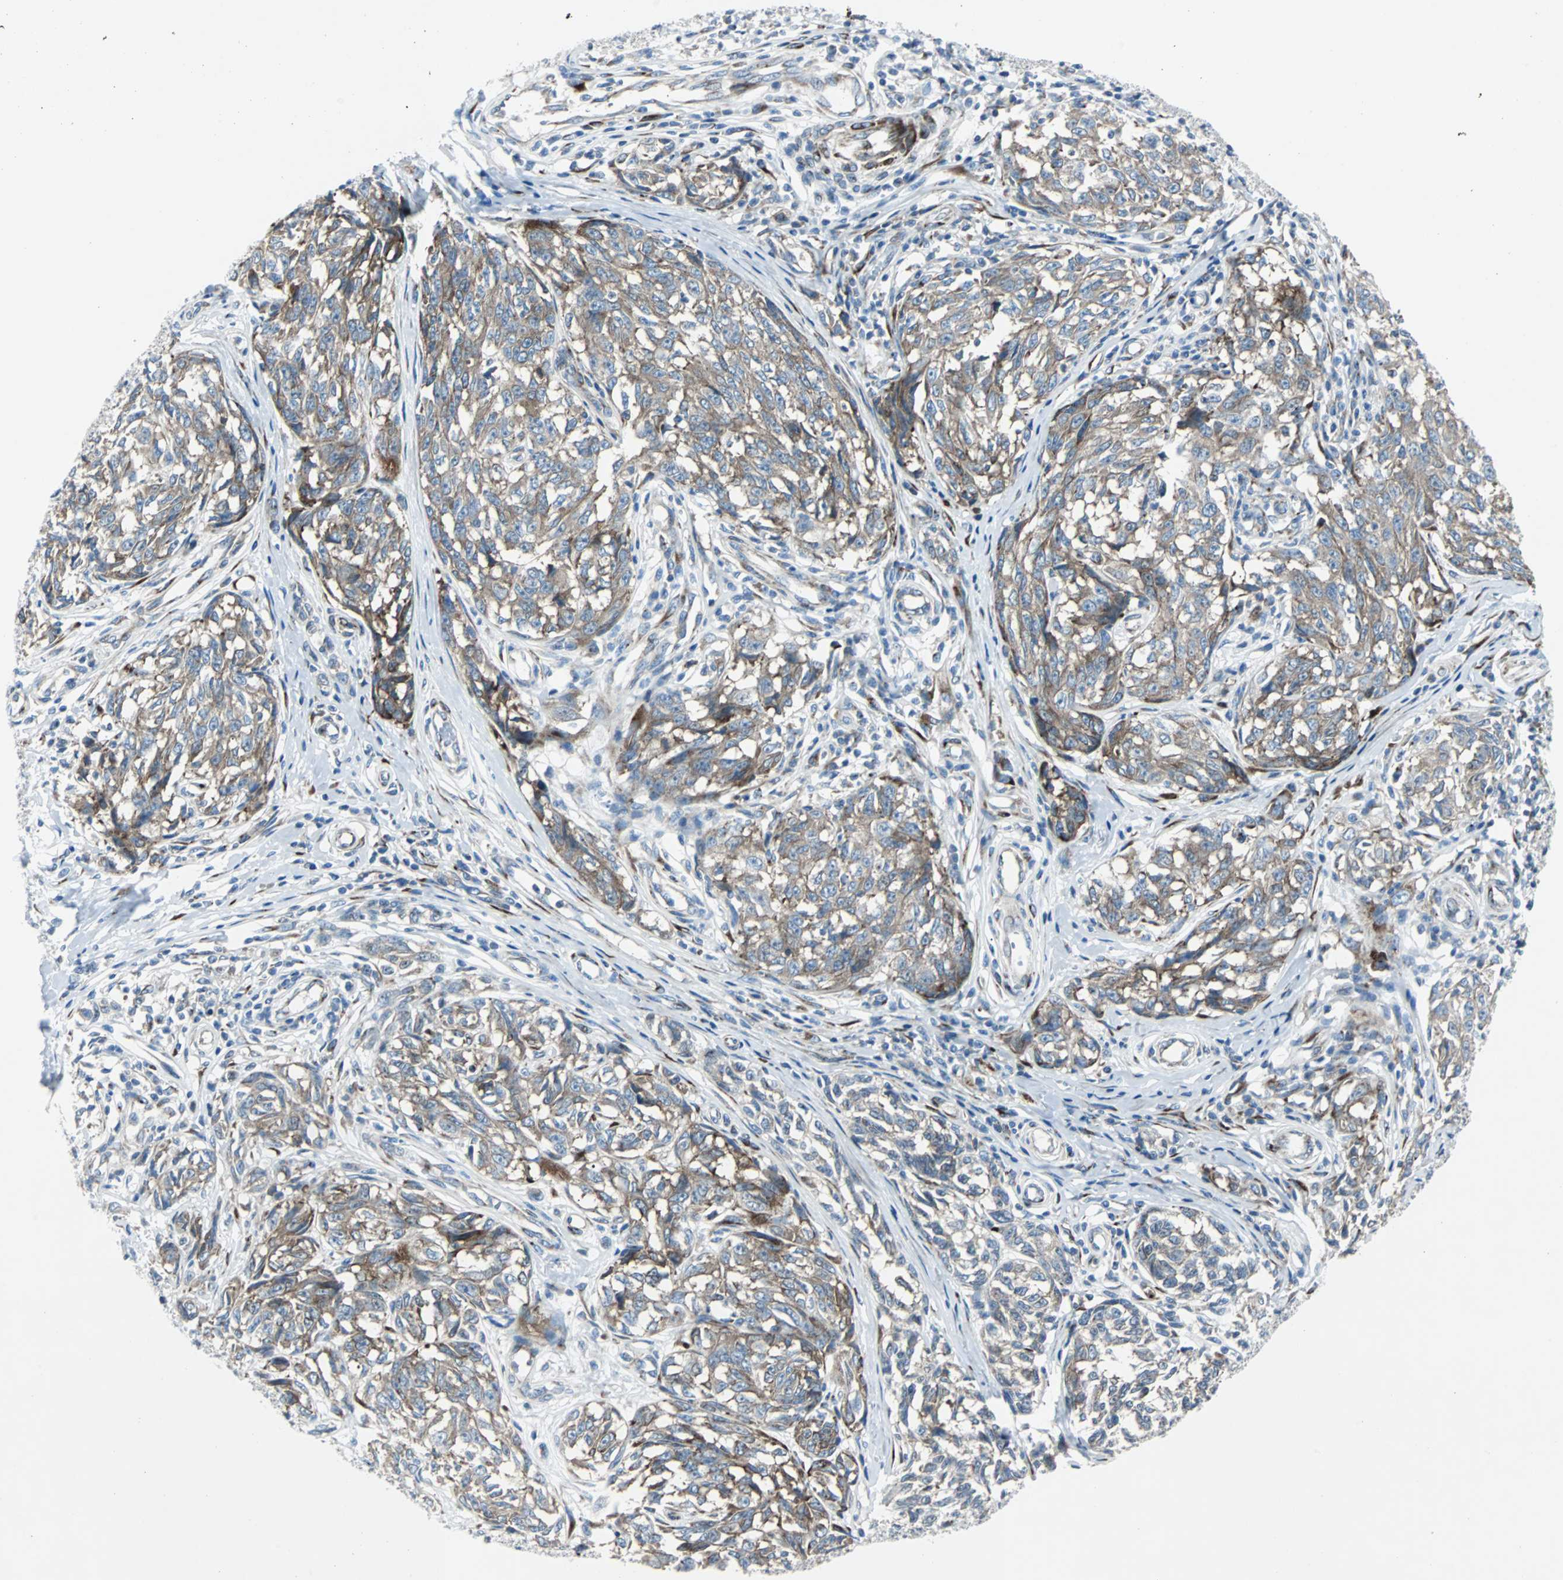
{"staining": {"intensity": "weak", "quantity": ">75%", "location": "cytoplasmic/membranous"}, "tissue": "melanoma", "cell_type": "Tumor cells", "image_type": "cancer", "snomed": [{"axis": "morphology", "description": "Malignant melanoma, NOS"}, {"axis": "topography", "description": "Skin"}], "caption": "Melanoma stained for a protein demonstrates weak cytoplasmic/membranous positivity in tumor cells. The staining was performed using DAB to visualize the protein expression in brown, while the nuclei were stained in blue with hematoxylin (Magnification: 20x).", "gene": "BBC3", "patient": {"sex": "female", "age": 64}}